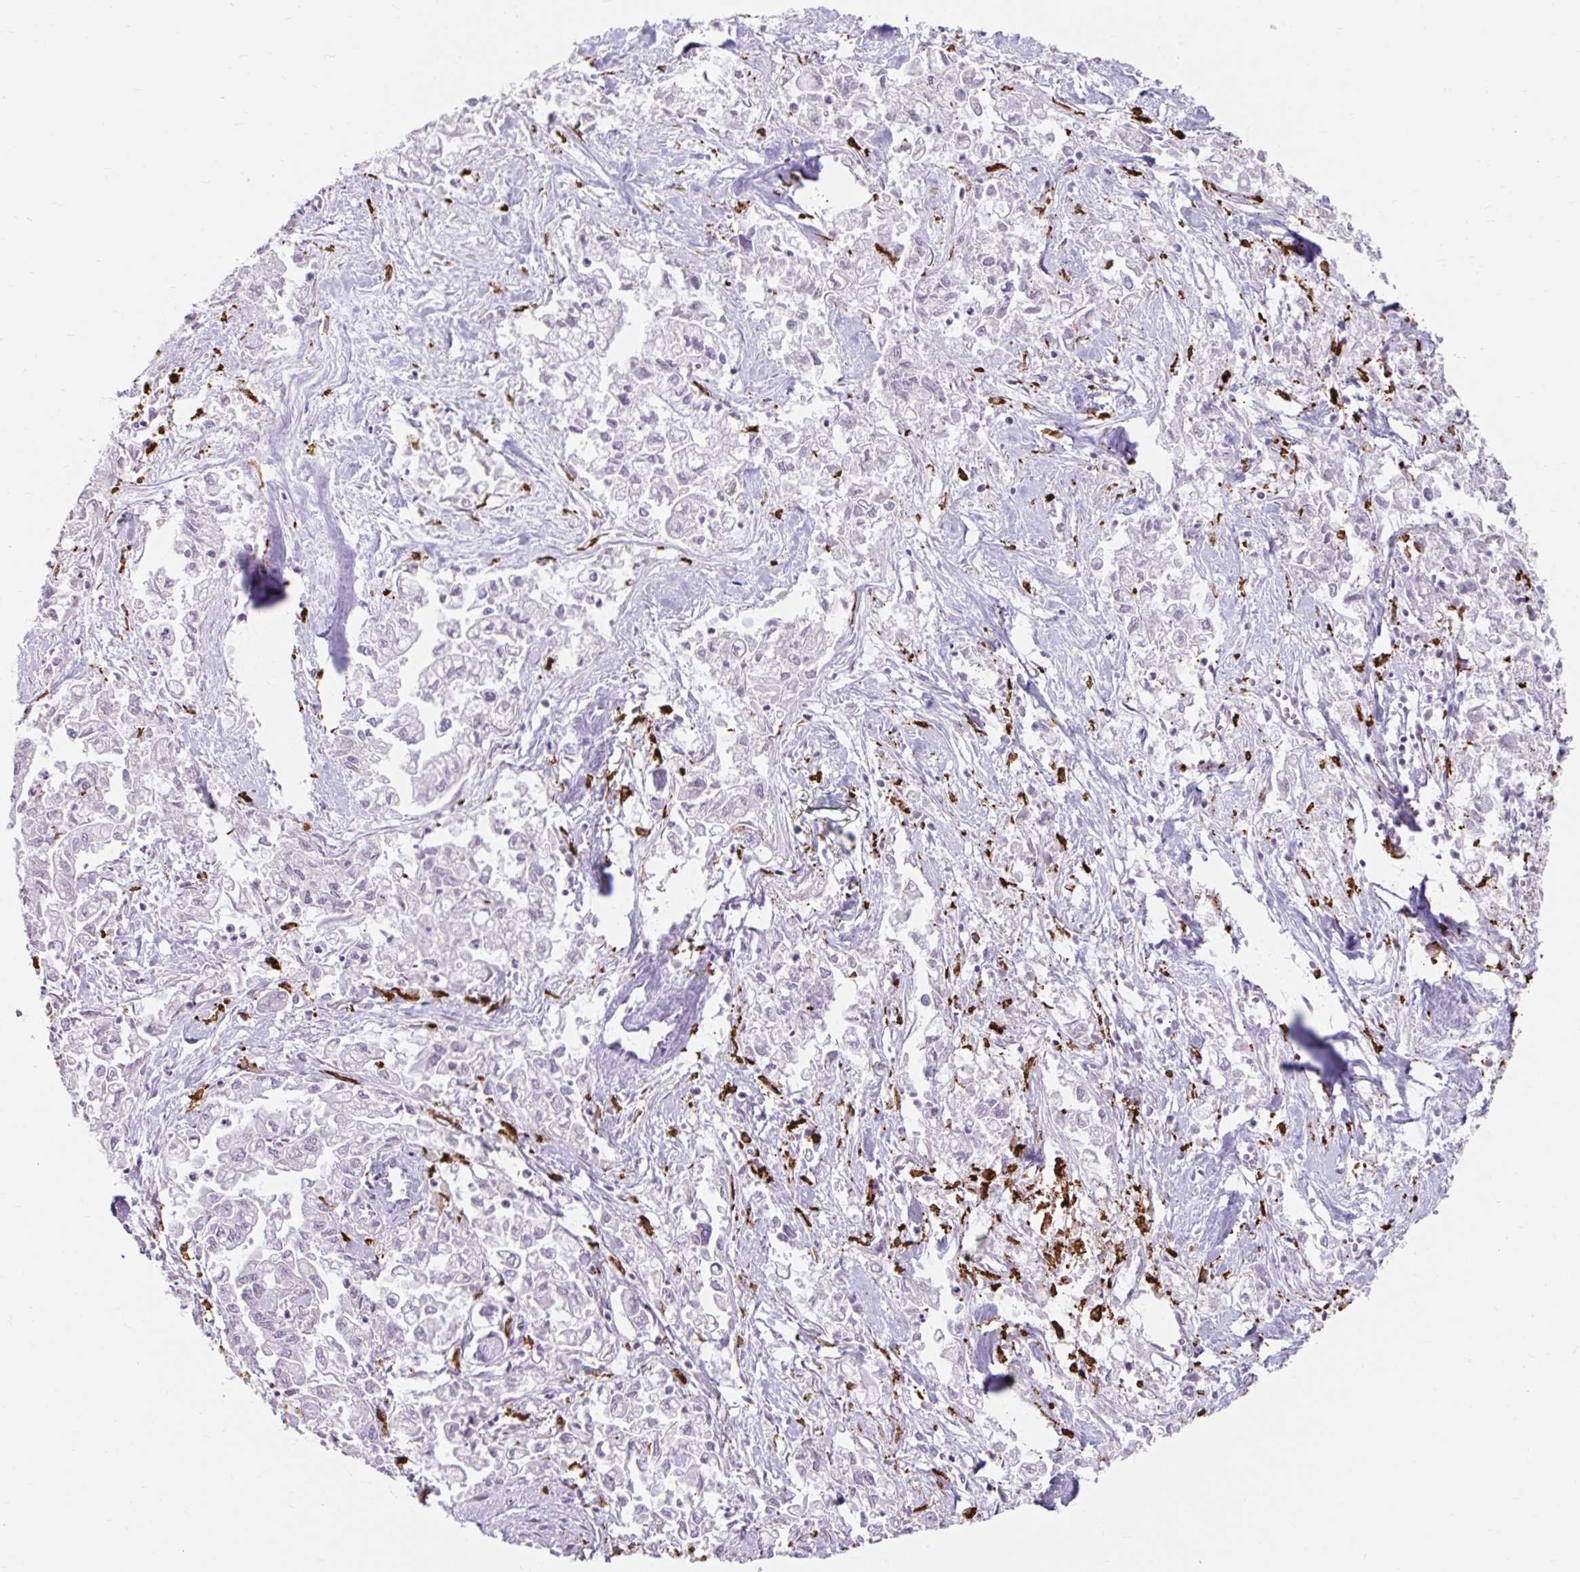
{"staining": {"intensity": "negative", "quantity": "none", "location": "none"}, "tissue": "pancreatic cancer", "cell_type": "Tumor cells", "image_type": "cancer", "snomed": [{"axis": "morphology", "description": "Adenocarcinoma, NOS"}, {"axis": "topography", "description": "Pancreas"}], "caption": "The photomicrograph shows no staining of tumor cells in adenocarcinoma (pancreatic).", "gene": "CD163", "patient": {"sex": "male", "age": 72}}